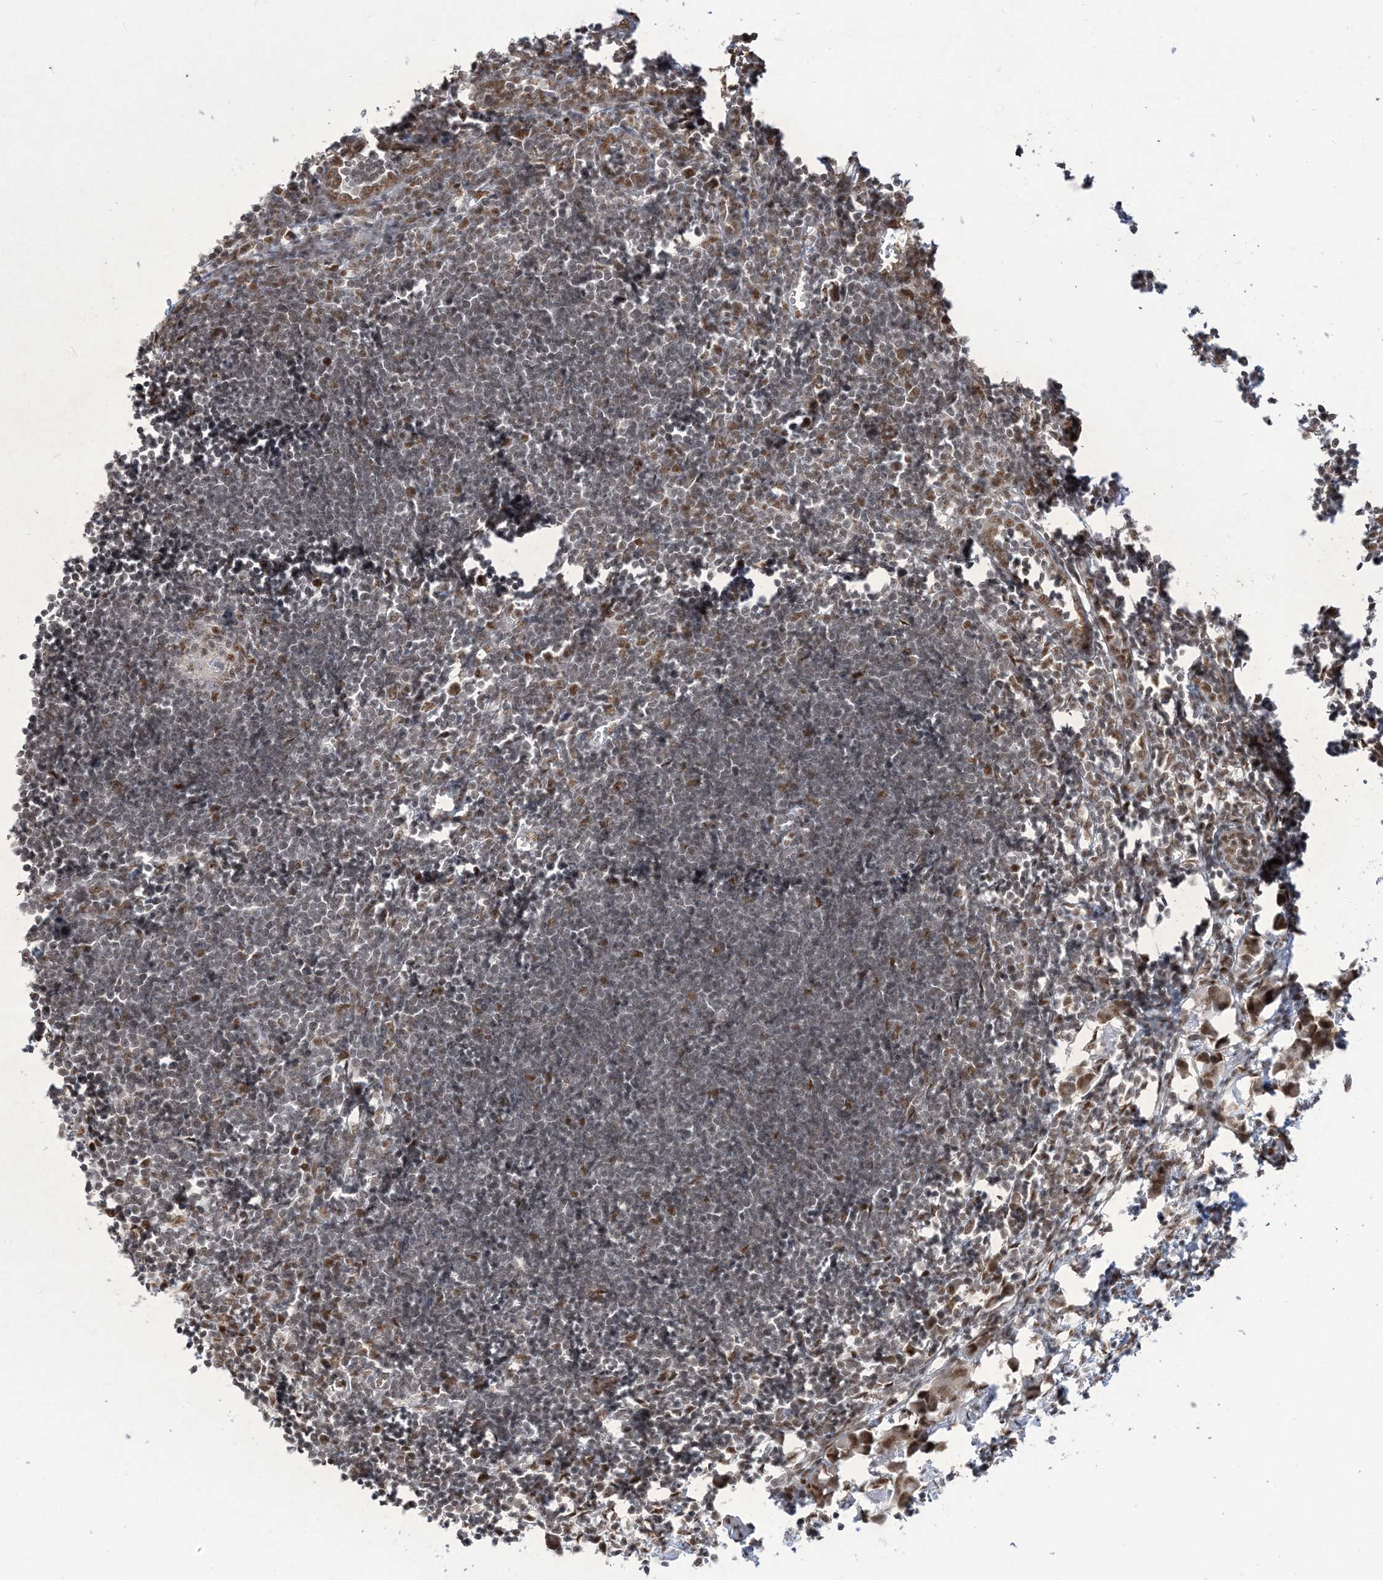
{"staining": {"intensity": "moderate", "quantity": ">75%", "location": "nuclear"}, "tissue": "lymph node", "cell_type": "Germinal center cells", "image_type": "normal", "snomed": [{"axis": "morphology", "description": "Normal tissue, NOS"}, {"axis": "morphology", "description": "Malignant melanoma, Metastatic site"}, {"axis": "topography", "description": "Lymph node"}], "caption": "Moderate nuclear staining is seen in approximately >75% of germinal center cells in benign lymph node. (DAB IHC with brightfield microscopy, high magnification).", "gene": "ARGLU1", "patient": {"sex": "male", "age": 41}}